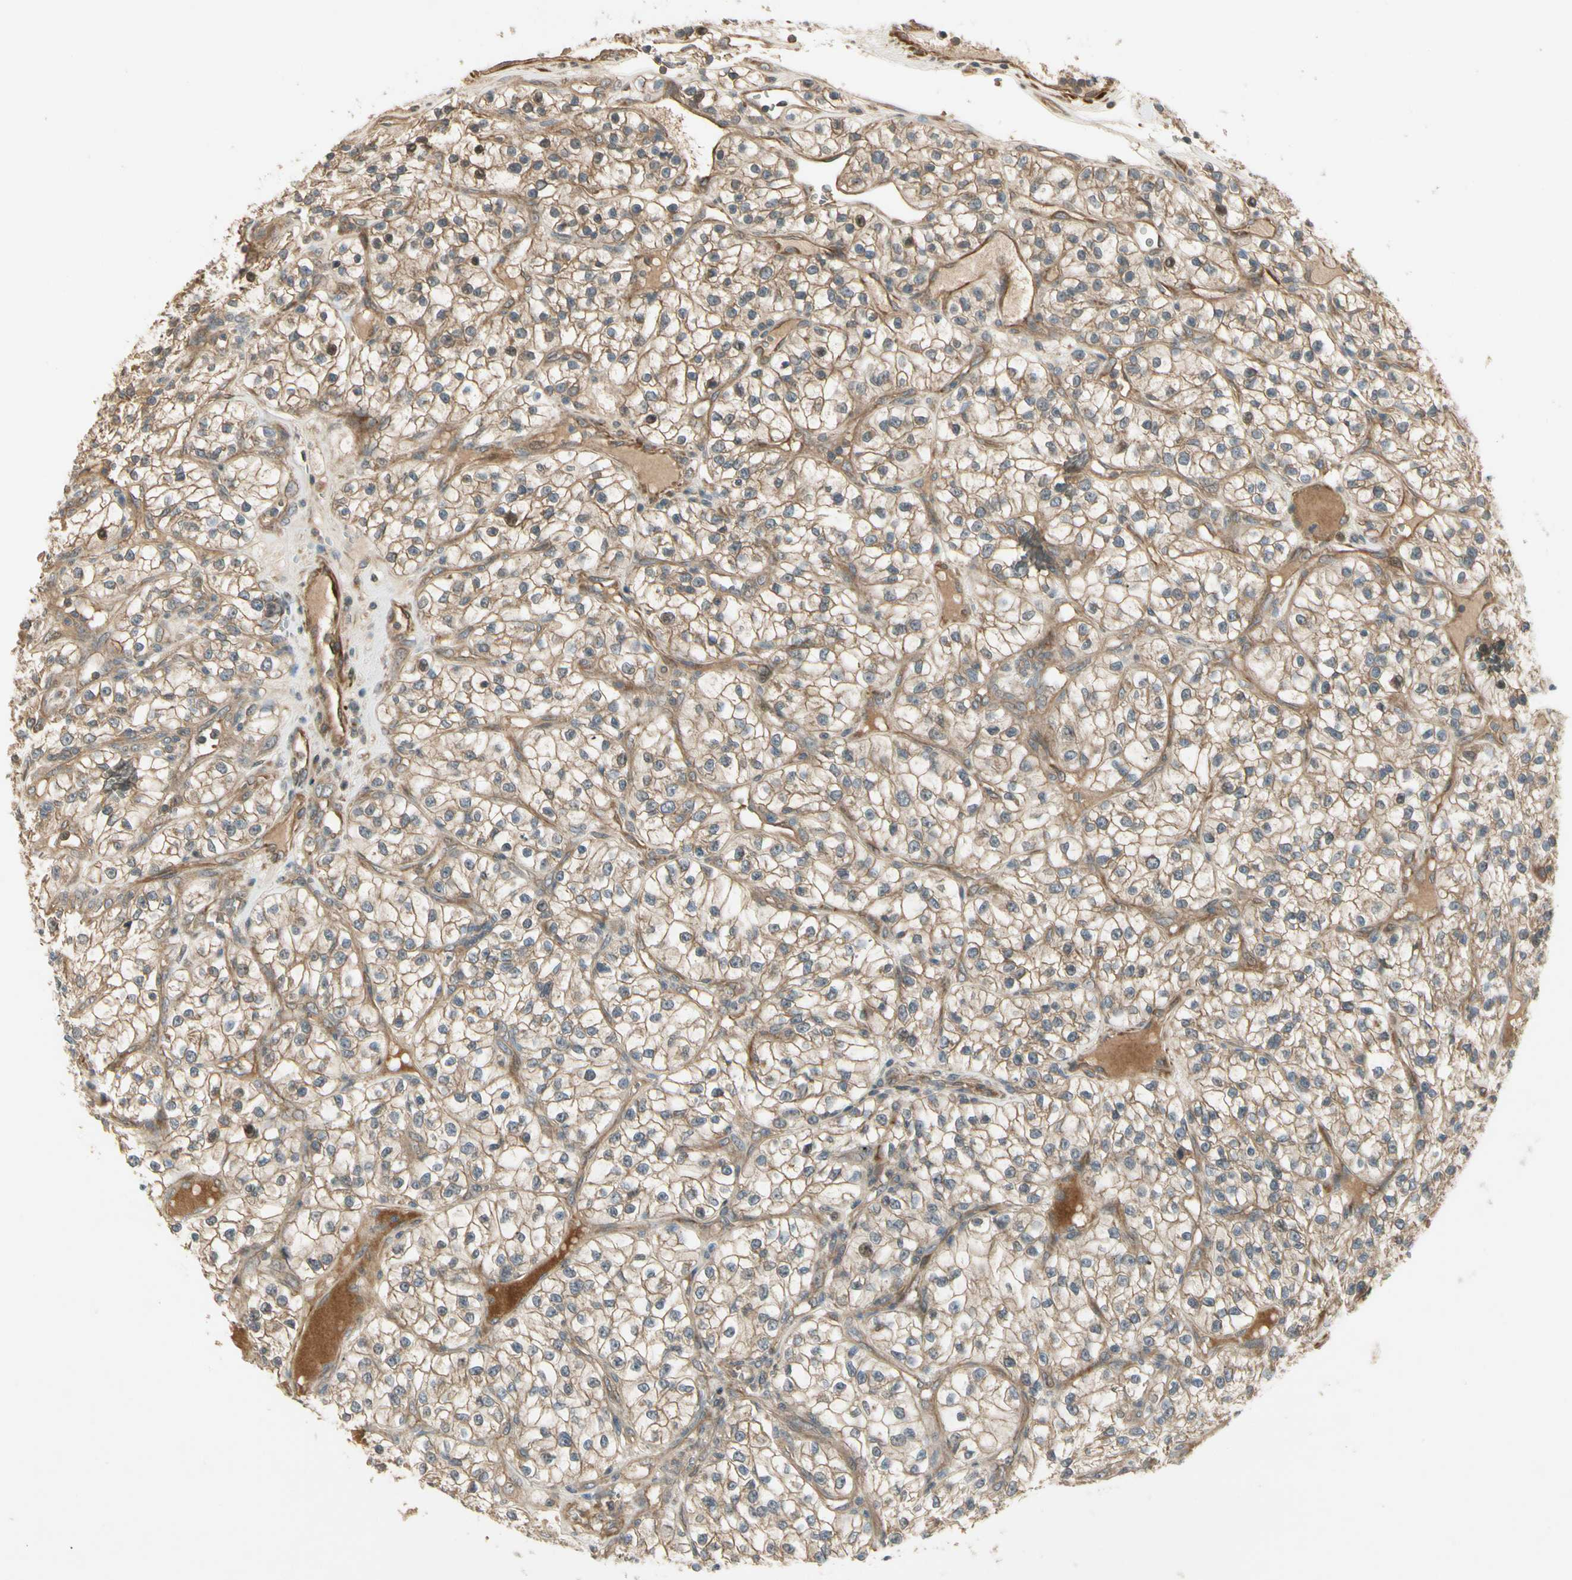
{"staining": {"intensity": "weak", "quantity": ">75%", "location": "cytoplasmic/membranous"}, "tissue": "renal cancer", "cell_type": "Tumor cells", "image_type": "cancer", "snomed": [{"axis": "morphology", "description": "Adenocarcinoma, NOS"}, {"axis": "topography", "description": "Kidney"}], "caption": "Immunohistochemical staining of renal adenocarcinoma reveals low levels of weak cytoplasmic/membranous protein positivity in about >75% of tumor cells.", "gene": "ACVR1", "patient": {"sex": "female", "age": 57}}